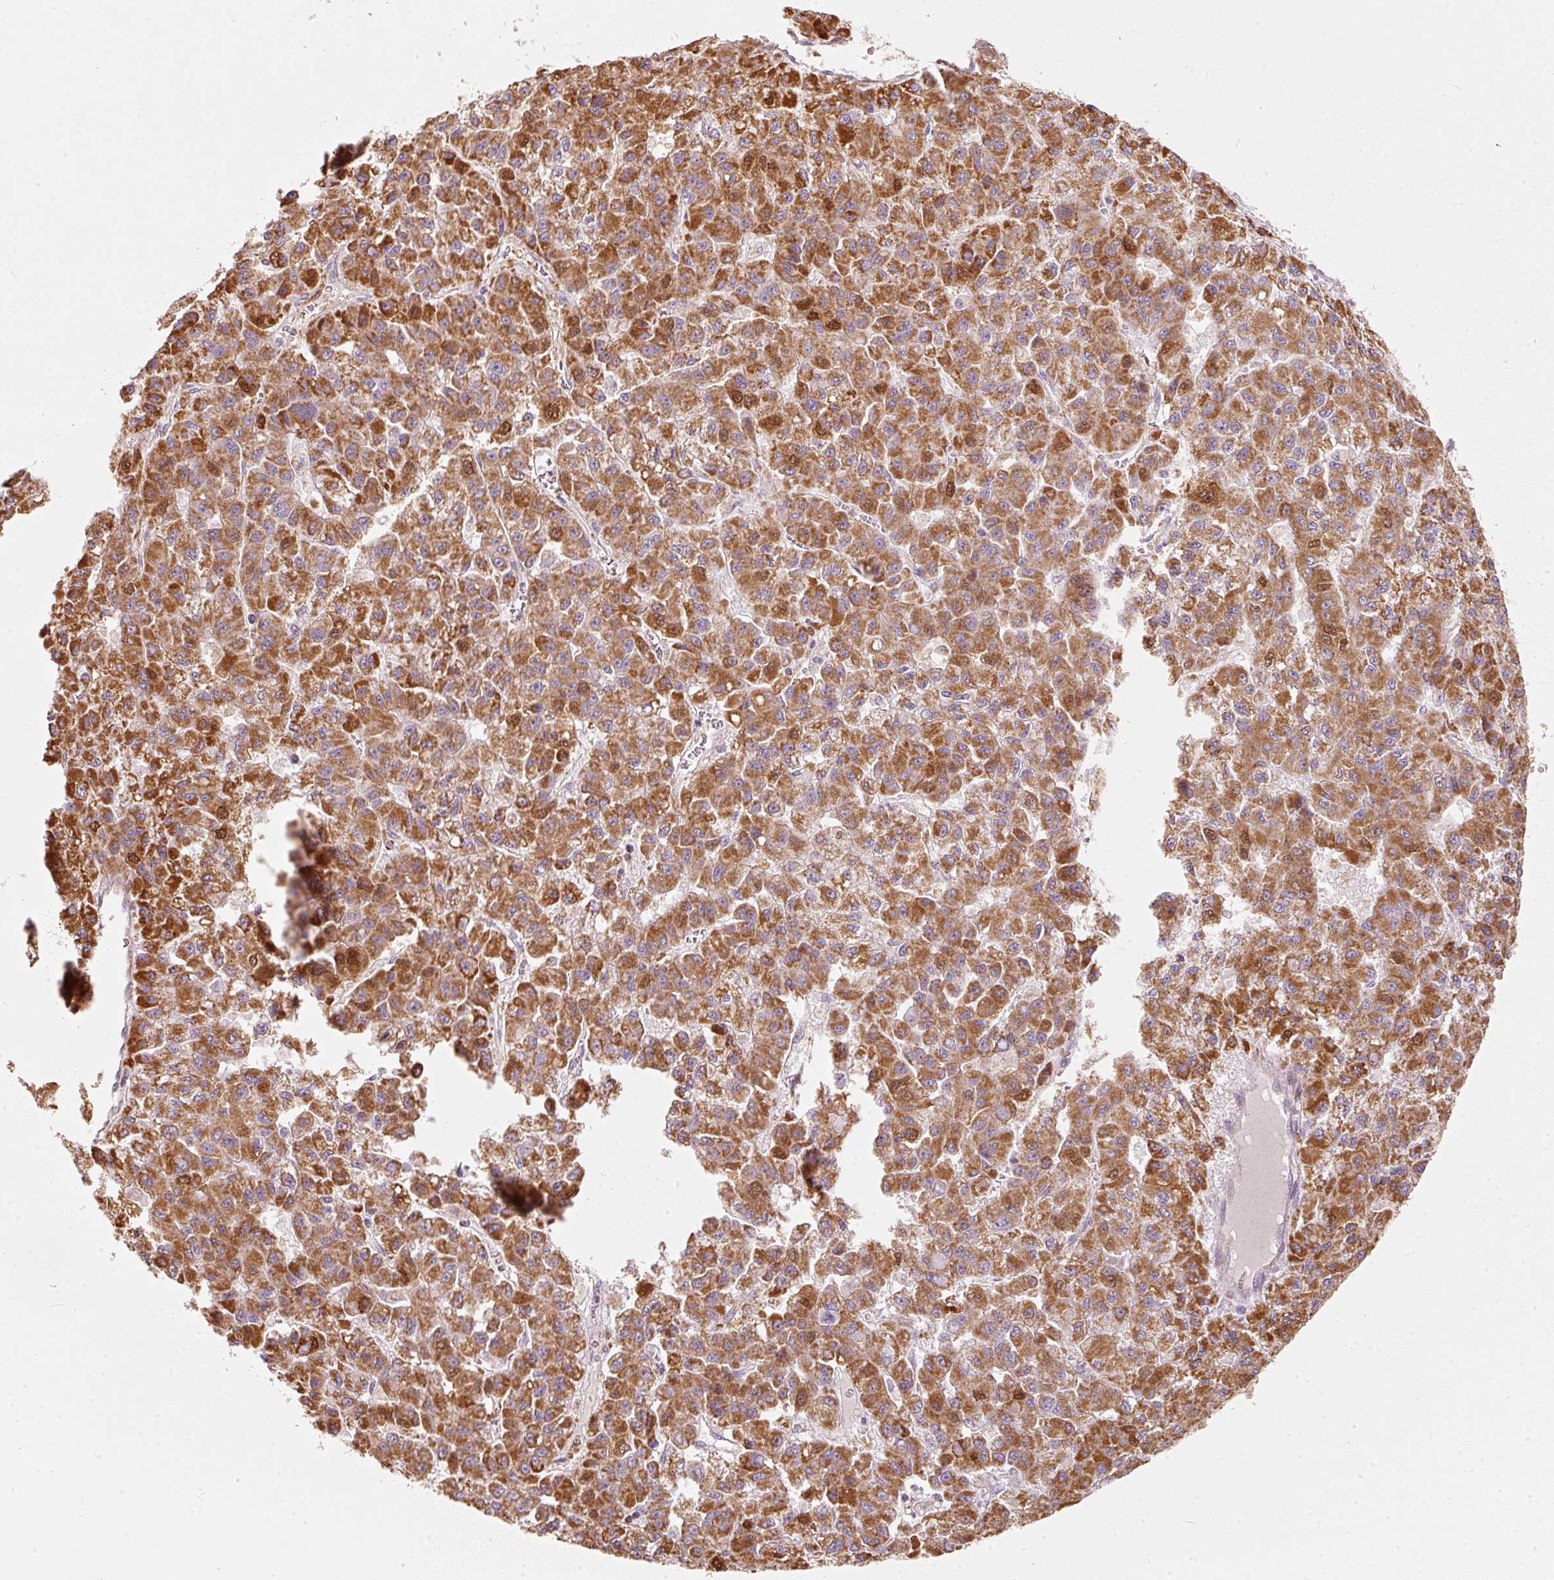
{"staining": {"intensity": "strong", "quantity": ">75%", "location": "cytoplasmic/membranous,nuclear"}, "tissue": "liver cancer", "cell_type": "Tumor cells", "image_type": "cancer", "snomed": [{"axis": "morphology", "description": "Carcinoma, Hepatocellular, NOS"}, {"axis": "topography", "description": "Liver"}], "caption": "Human liver cancer stained with a protein marker displays strong staining in tumor cells.", "gene": "DUT", "patient": {"sex": "male", "age": 70}}